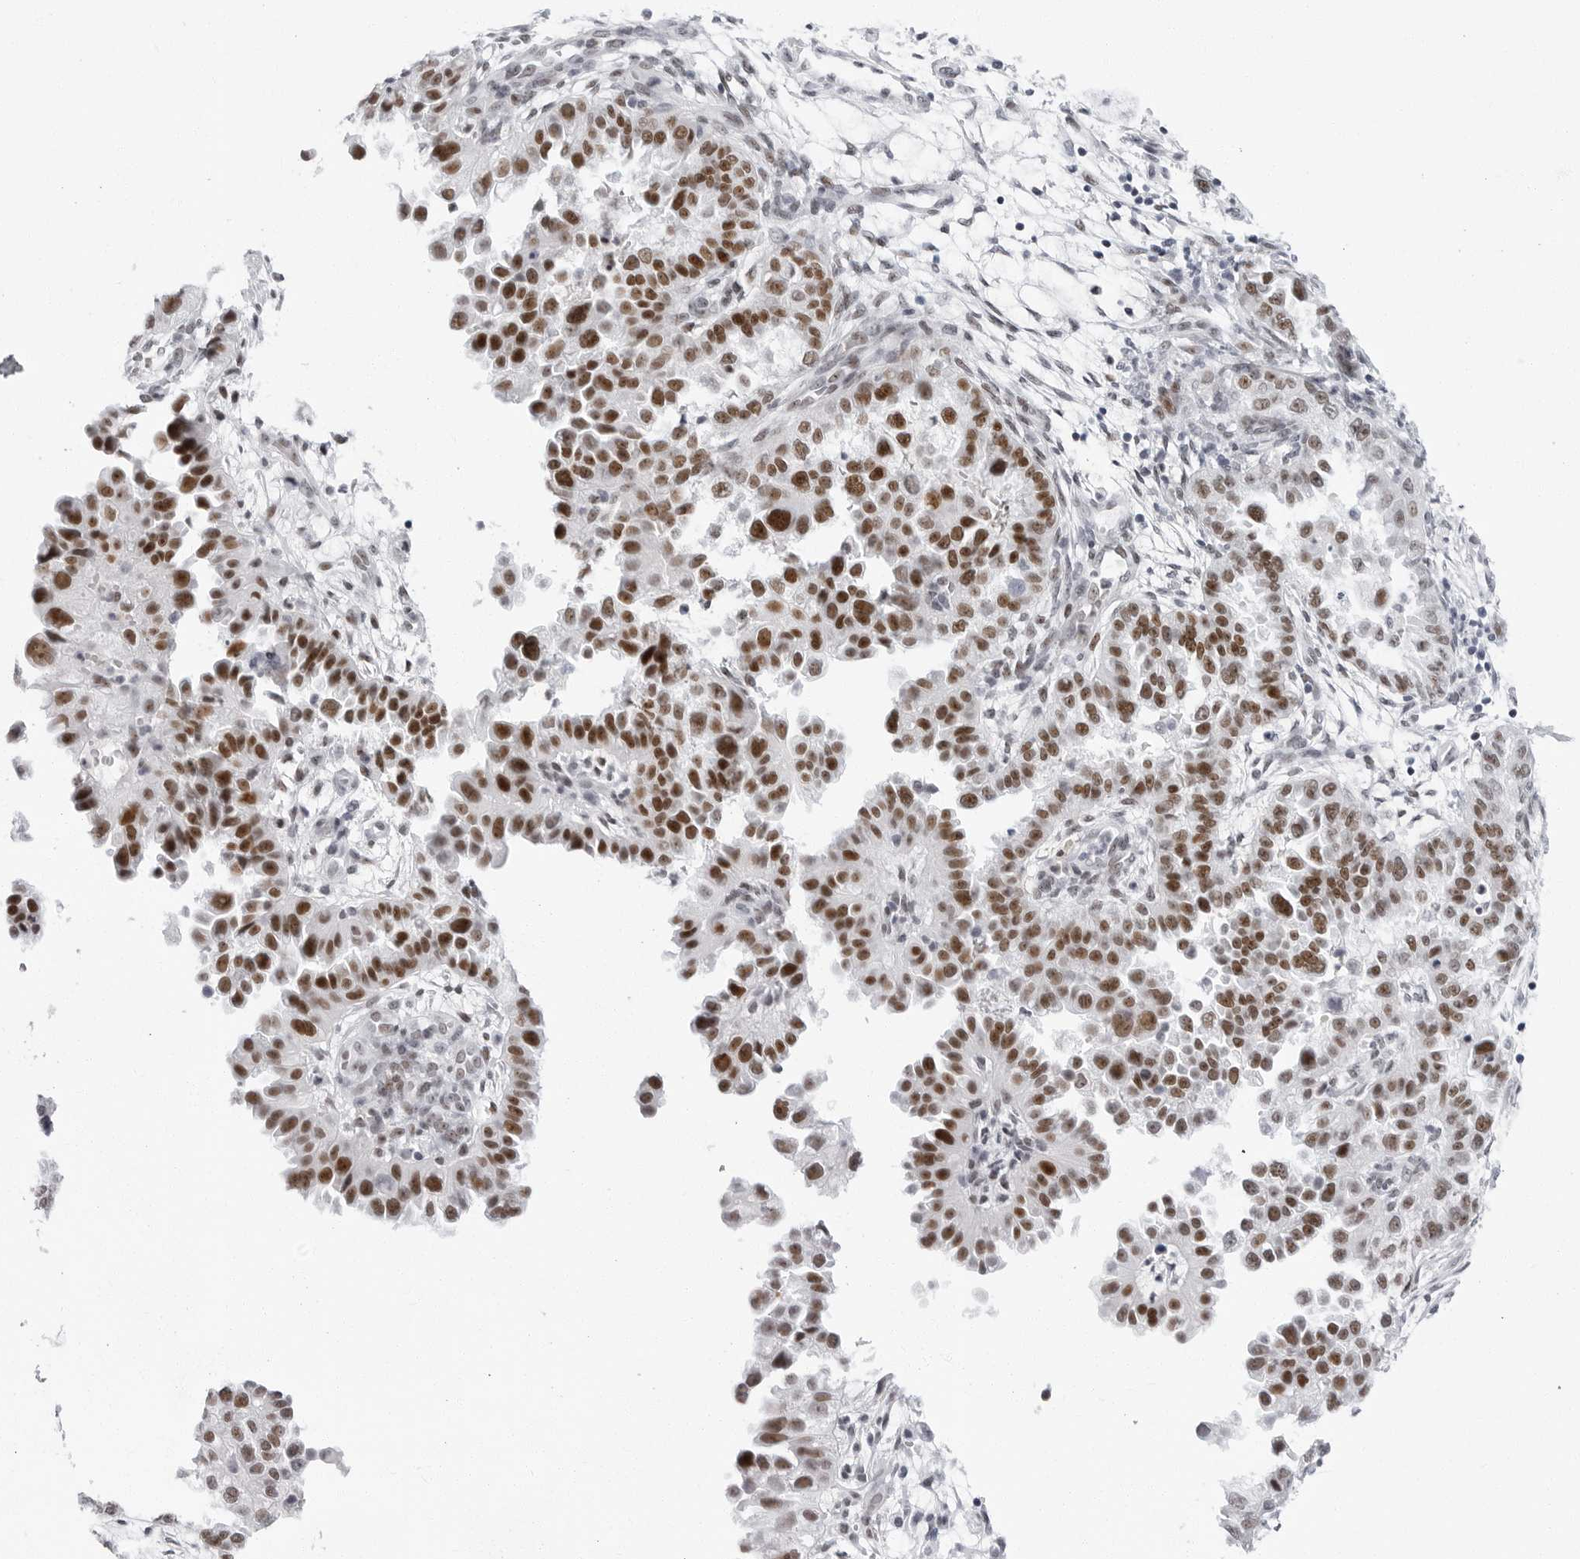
{"staining": {"intensity": "strong", "quantity": "25%-75%", "location": "nuclear"}, "tissue": "endometrial cancer", "cell_type": "Tumor cells", "image_type": "cancer", "snomed": [{"axis": "morphology", "description": "Adenocarcinoma, NOS"}, {"axis": "topography", "description": "Endometrium"}], "caption": "Endometrial adenocarcinoma was stained to show a protein in brown. There is high levels of strong nuclear staining in approximately 25%-75% of tumor cells. Nuclei are stained in blue.", "gene": "VEZF1", "patient": {"sex": "female", "age": 85}}